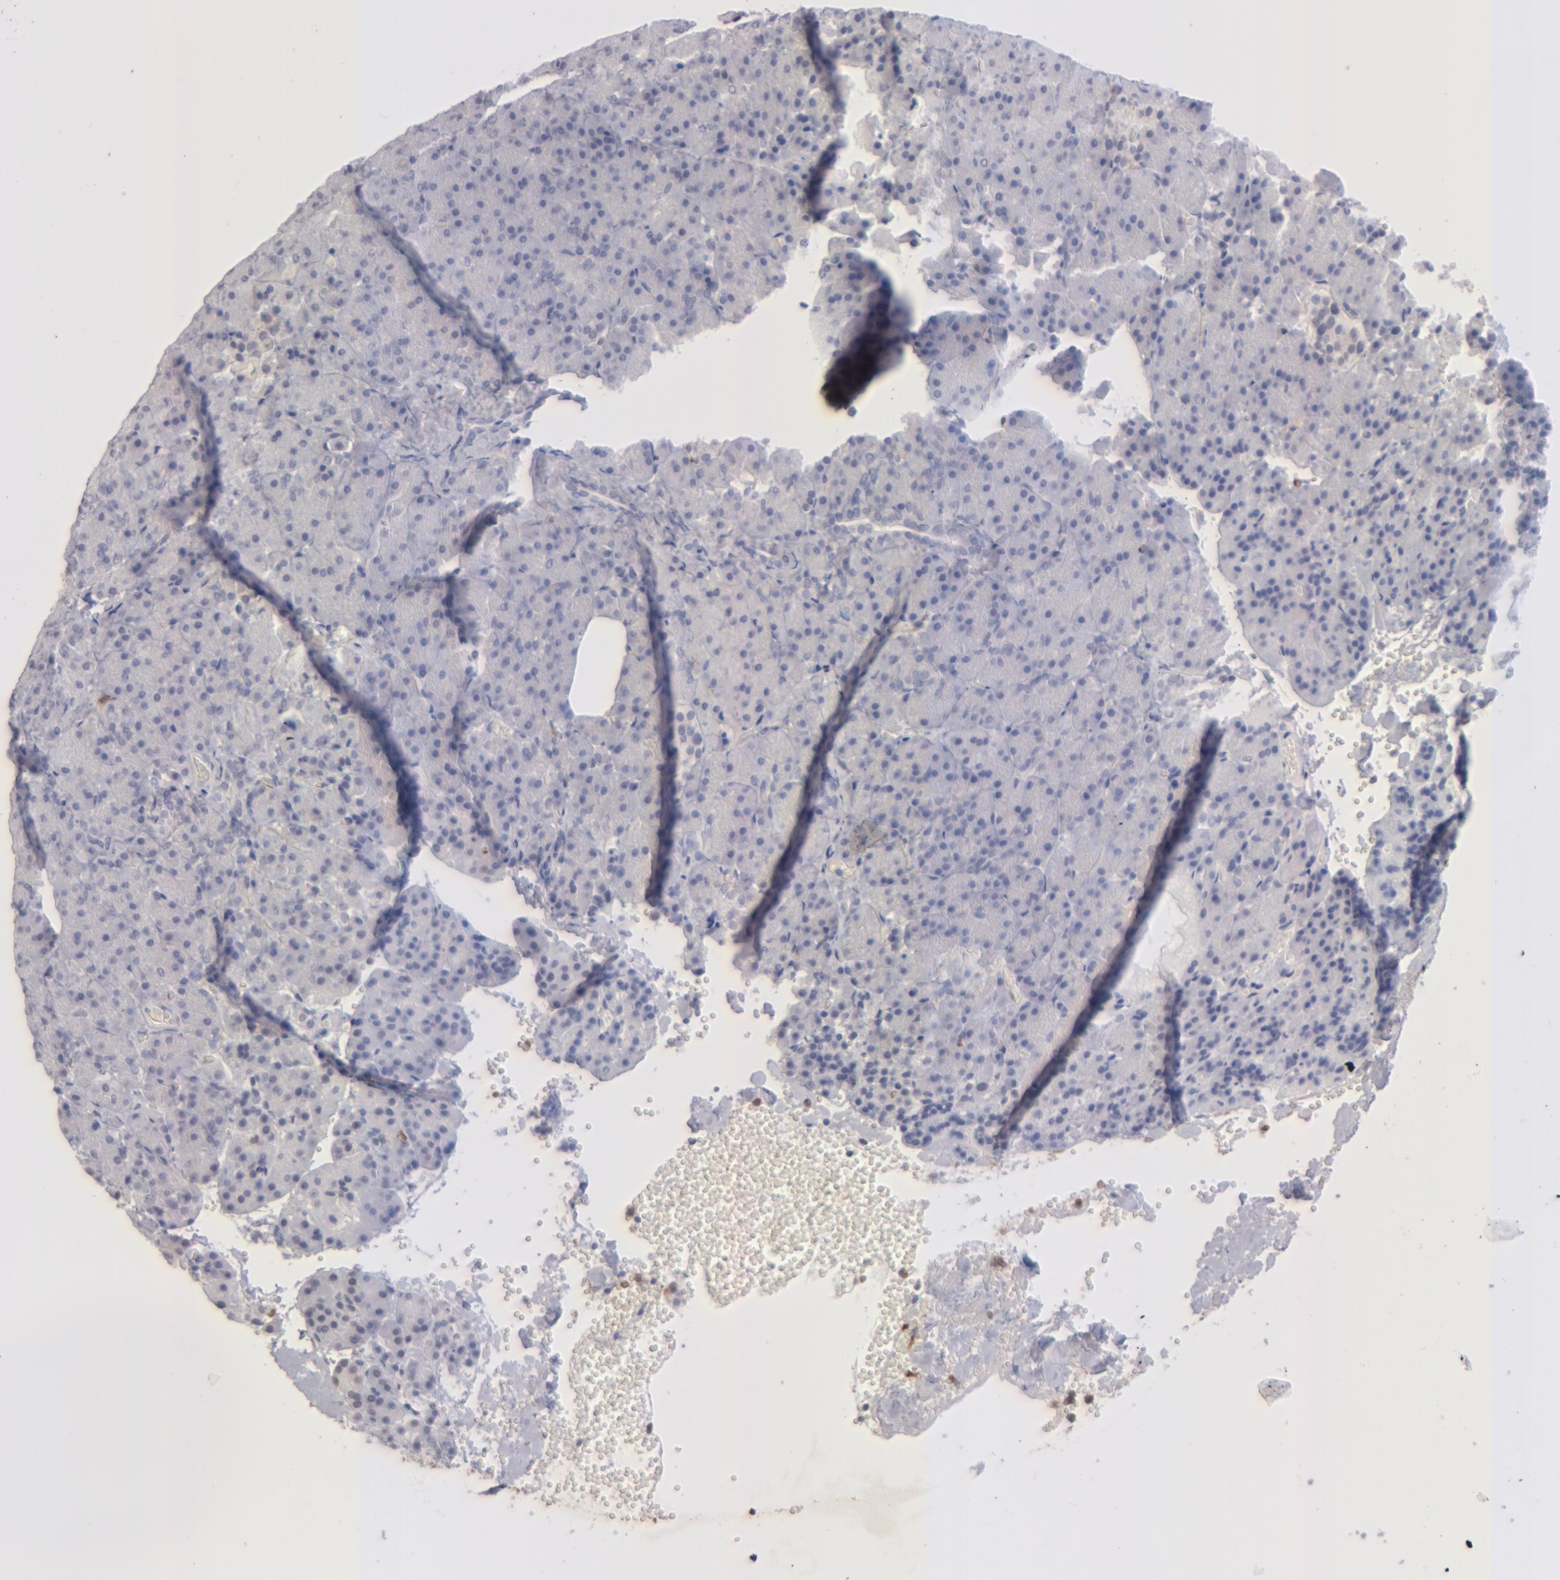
{"staining": {"intensity": "negative", "quantity": "none", "location": "none"}, "tissue": "carcinoid", "cell_type": "Tumor cells", "image_type": "cancer", "snomed": [{"axis": "morphology", "description": "Normal tissue, NOS"}, {"axis": "morphology", "description": "Carcinoid, malignant, NOS"}, {"axis": "topography", "description": "Pancreas"}], "caption": "DAB (3,3'-diaminobenzidine) immunohistochemical staining of human carcinoid (malignant) displays no significant staining in tumor cells.", "gene": "MGAM", "patient": {"sex": "female", "age": 35}}